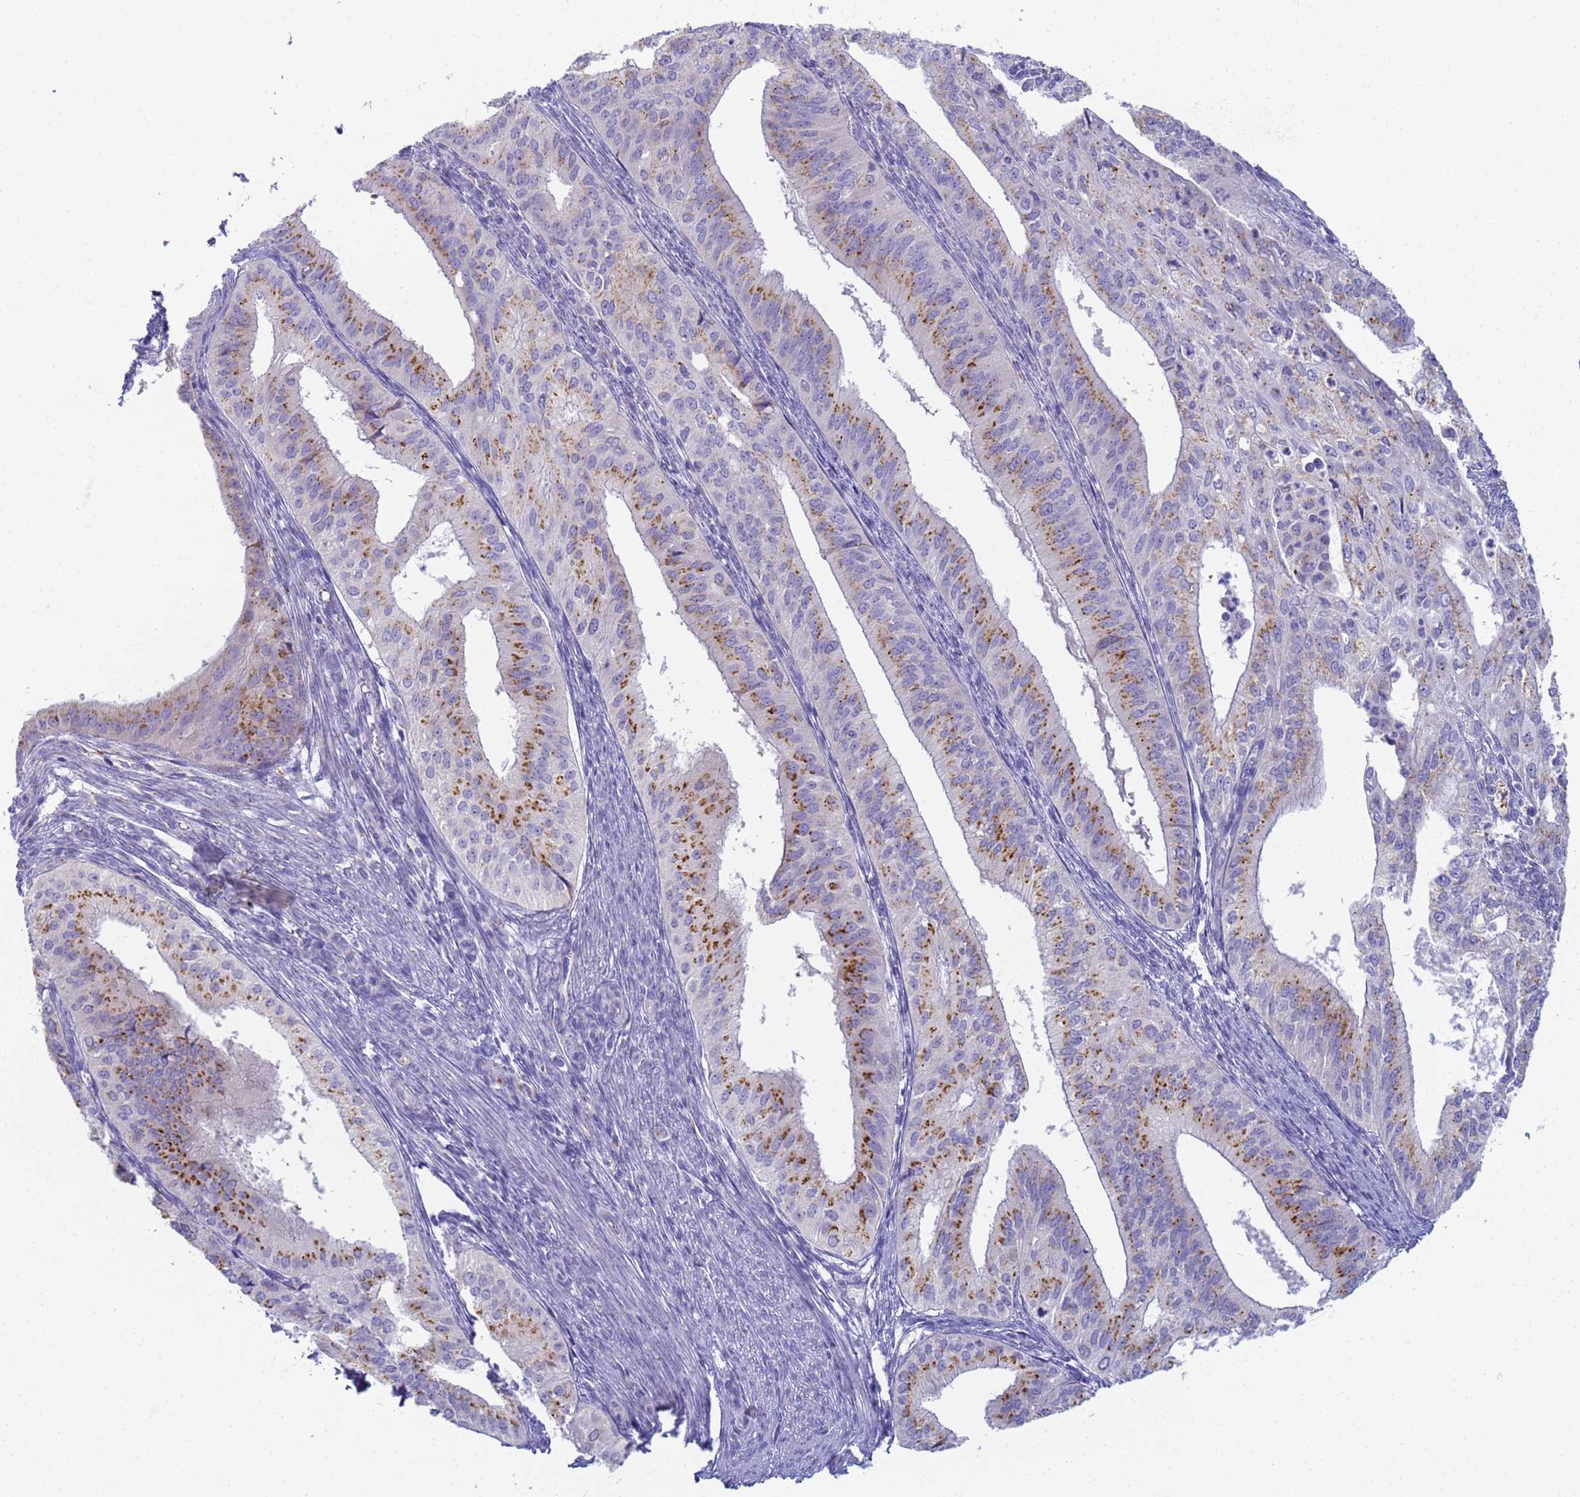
{"staining": {"intensity": "moderate", "quantity": "25%-75%", "location": "cytoplasmic/membranous"}, "tissue": "endometrial cancer", "cell_type": "Tumor cells", "image_type": "cancer", "snomed": [{"axis": "morphology", "description": "Adenocarcinoma, NOS"}, {"axis": "topography", "description": "Endometrium"}], "caption": "Immunohistochemistry (IHC) staining of endometrial cancer, which exhibits medium levels of moderate cytoplasmic/membranous positivity in approximately 25%-75% of tumor cells indicating moderate cytoplasmic/membranous protein staining. The staining was performed using DAB (3,3'-diaminobenzidine) (brown) for protein detection and nuclei were counterstained in hematoxylin (blue).", "gene": "CR1", "patient": {"sex": "female", "age": 50}}